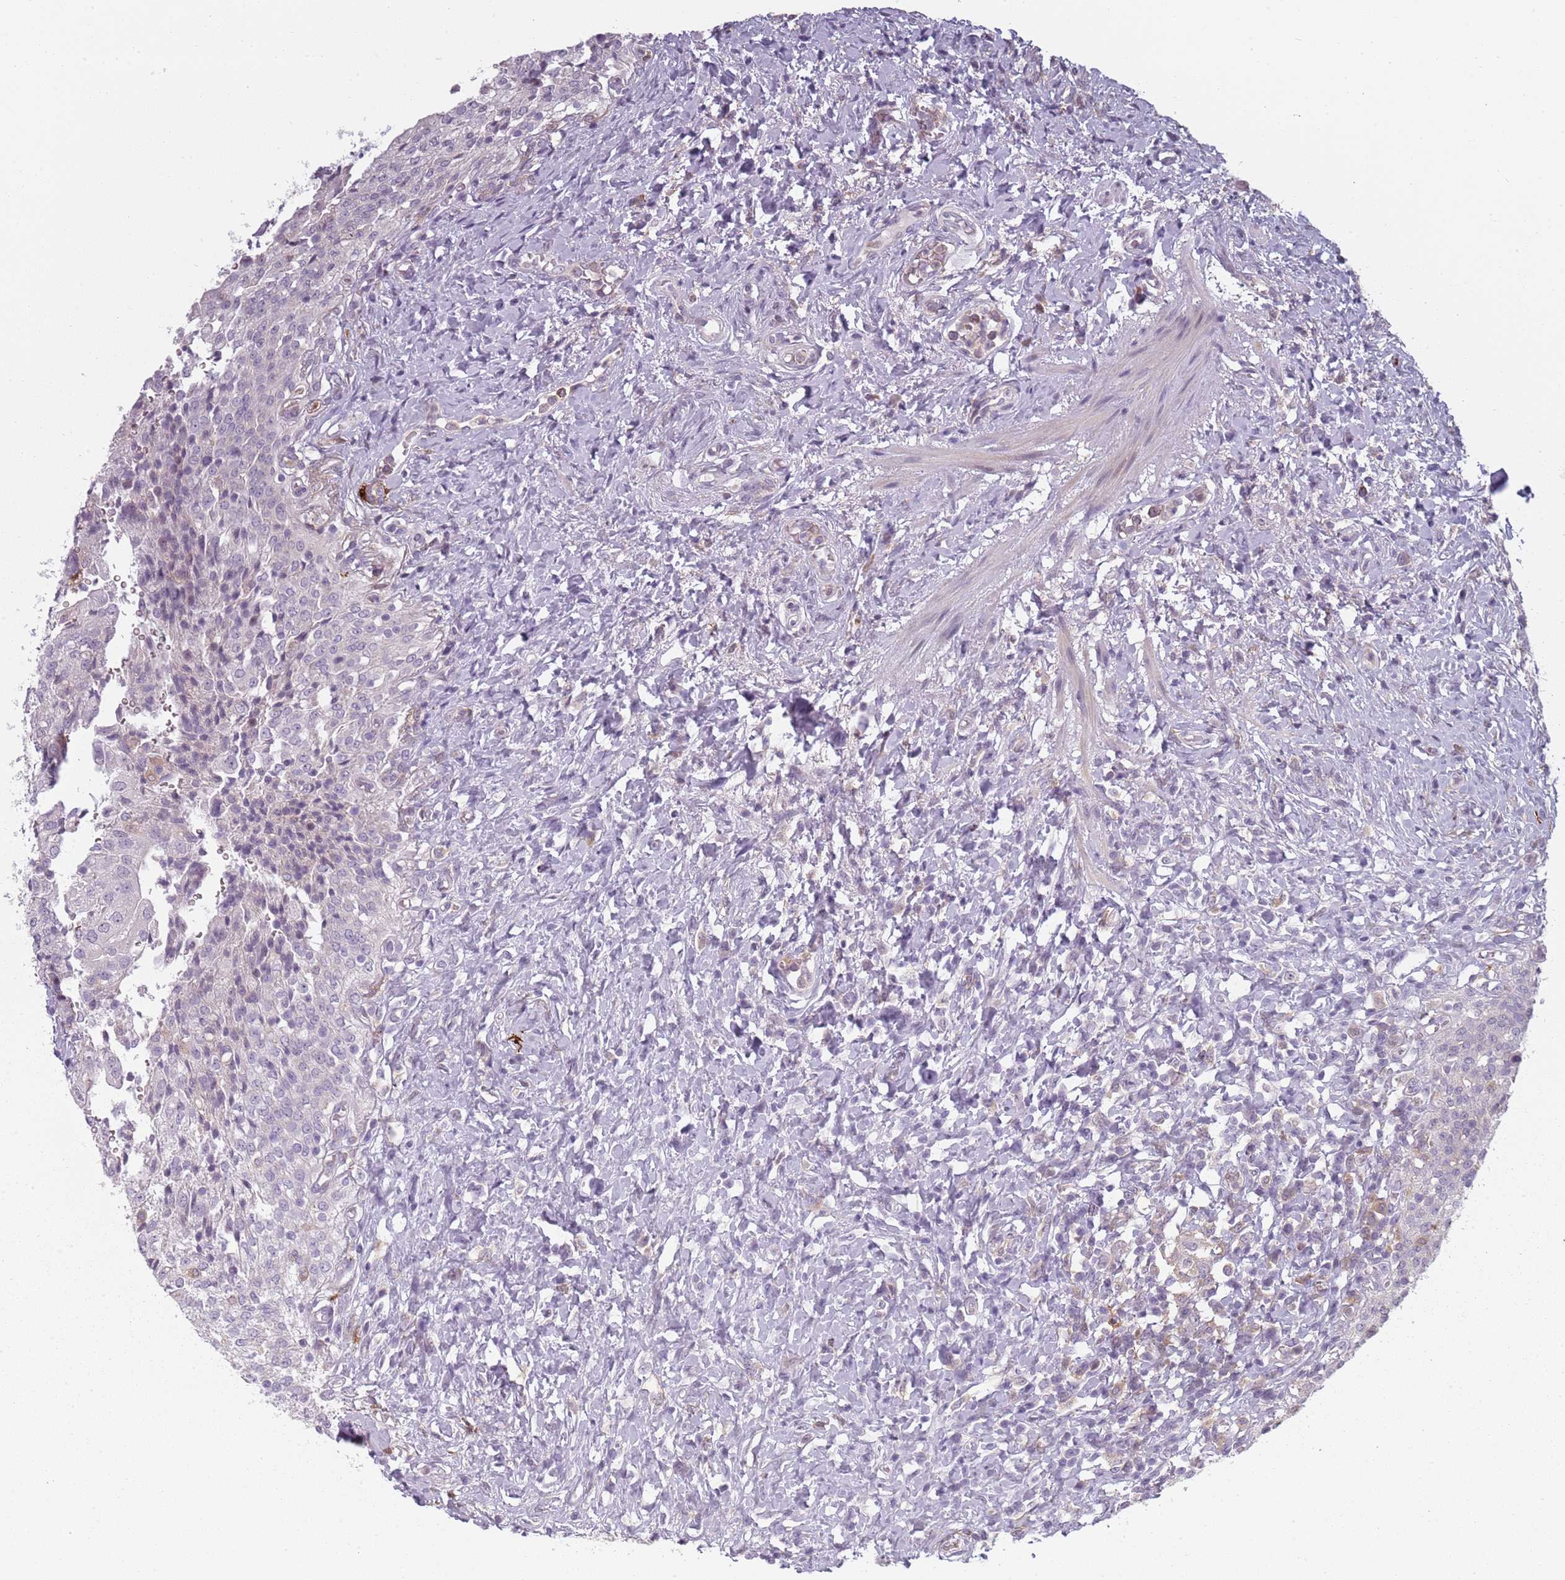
{"staining": {"intensity": "negative", "quantity": "none", "location": "none"}, "tissue": "urinary bladder", "cell_type": "Urothelial cells", "image_type": "normal", "snomed": [{"axis": "morphology", "description": "Normal tissue, NOS"}, {"axis": "morphology", "description": "Inflammation, NOS"}, {"axis": "topography", "description": "Urinary bladder"}], "caption": "There is no significant staining in urothelial cells of urinary bladder. The staining was performed using DAB to visualize the protein expression in brown, while the nuclei were stained in blue with hematoxylin (Magnification: 20x).", "gene": "CC2D2B", "patient": {"sex": "male", "age": 64}}